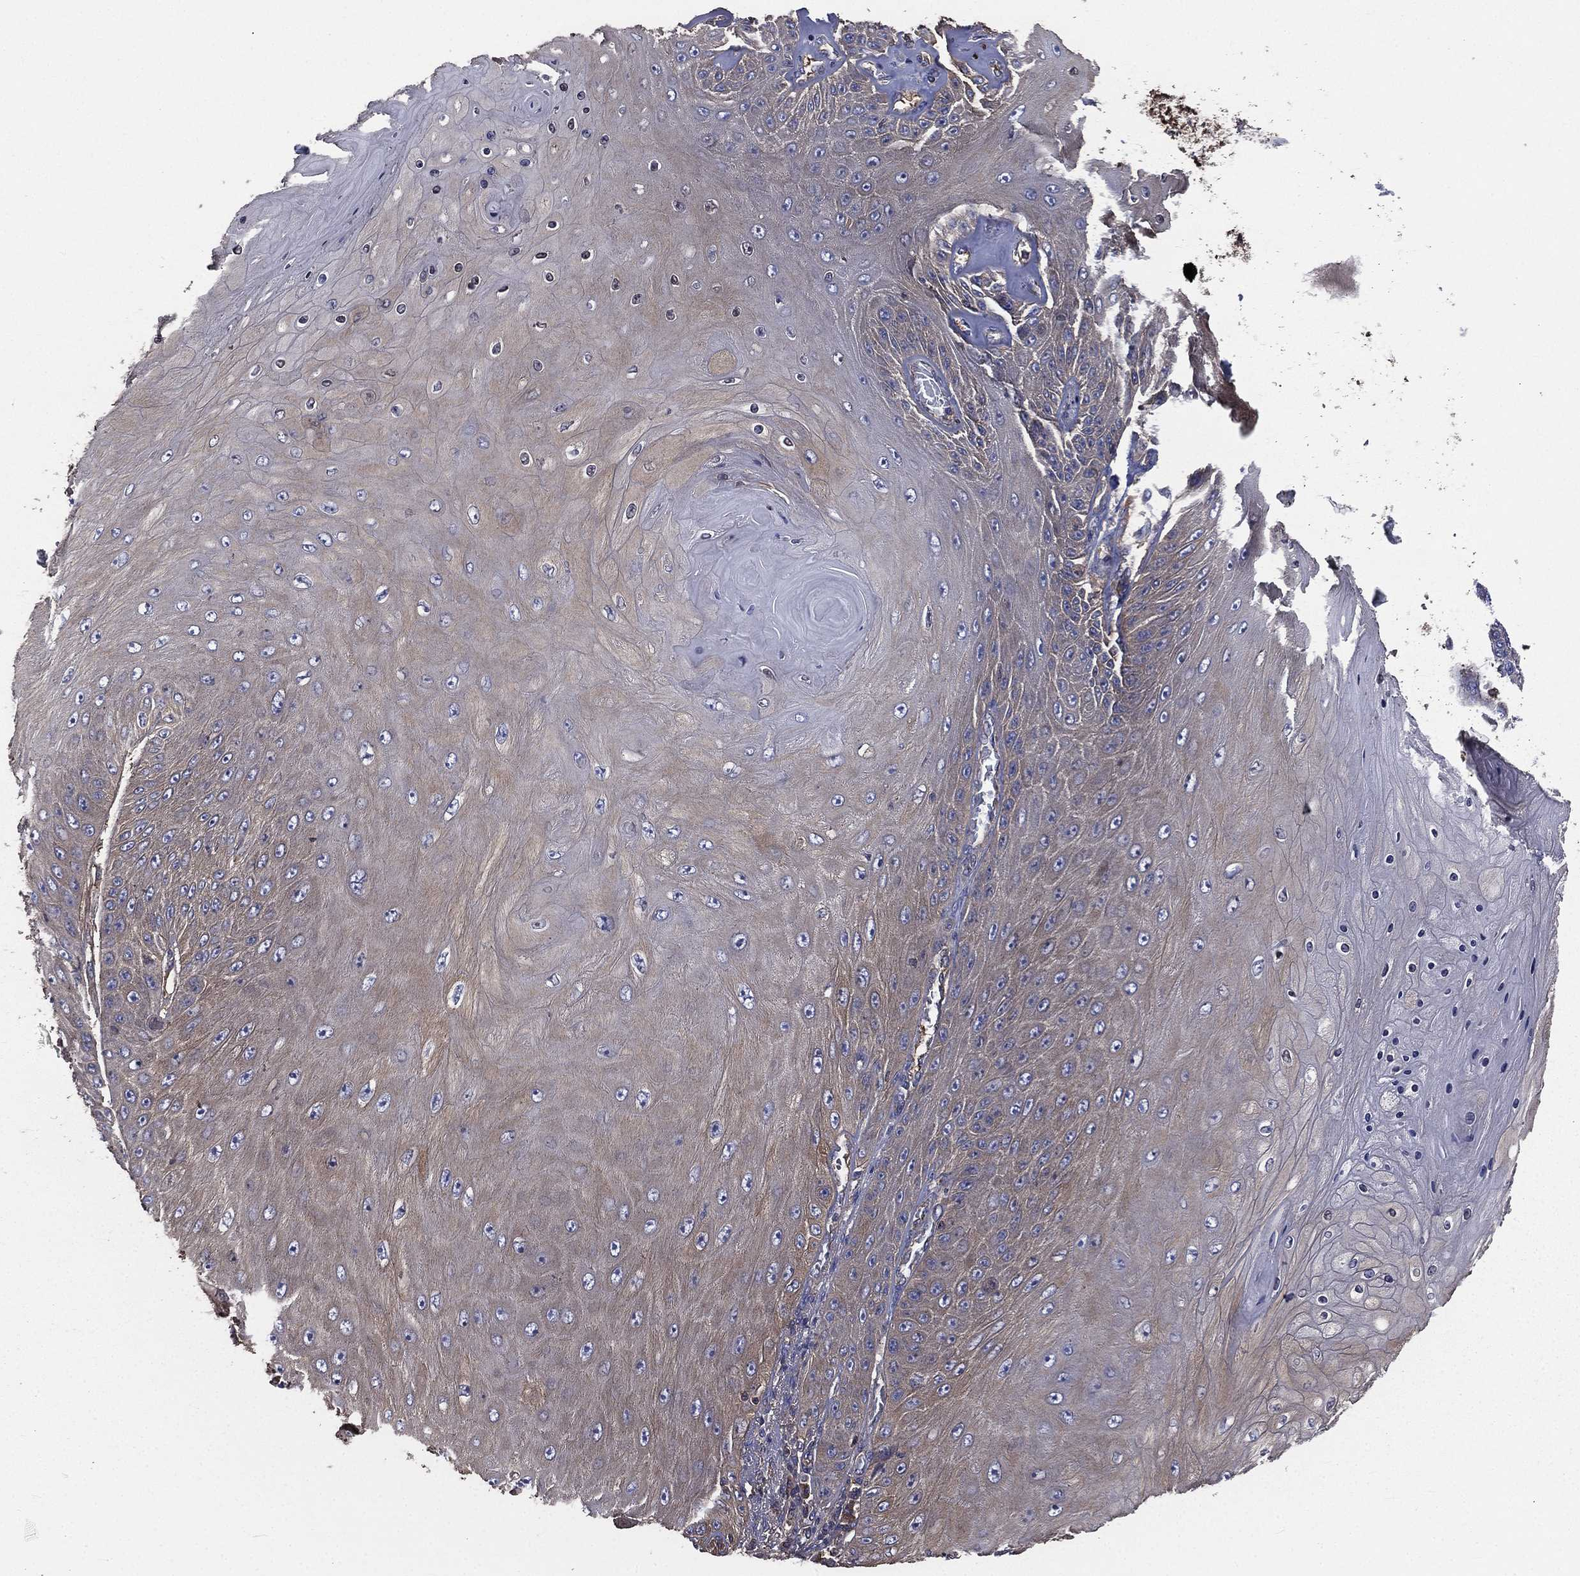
{"staining": {"intensity": "weak", "quantity": "<25%", "location": "cytoplasmic/membranous"}, "tissue": "skin cancer", "cell_type": "Tumor cells", "image_type": "cancer", "snomed": [{"axis": "morphology", "description": "Squamous cell carcinoma, NOS"}, {"axis": "topography", "description": "Skin"}], "caption": "IHC micrograph of human skin cancer (squamous cell carcinoma) stained for a protein (brown), which reveals no staining in tumor cells. (DAB (3,3'-diaminobenzidine) IHC visualized using brightfield microscopy, high magnification).", "gene": "SARS1", "patient": {"sex": "male", "age": 62}}